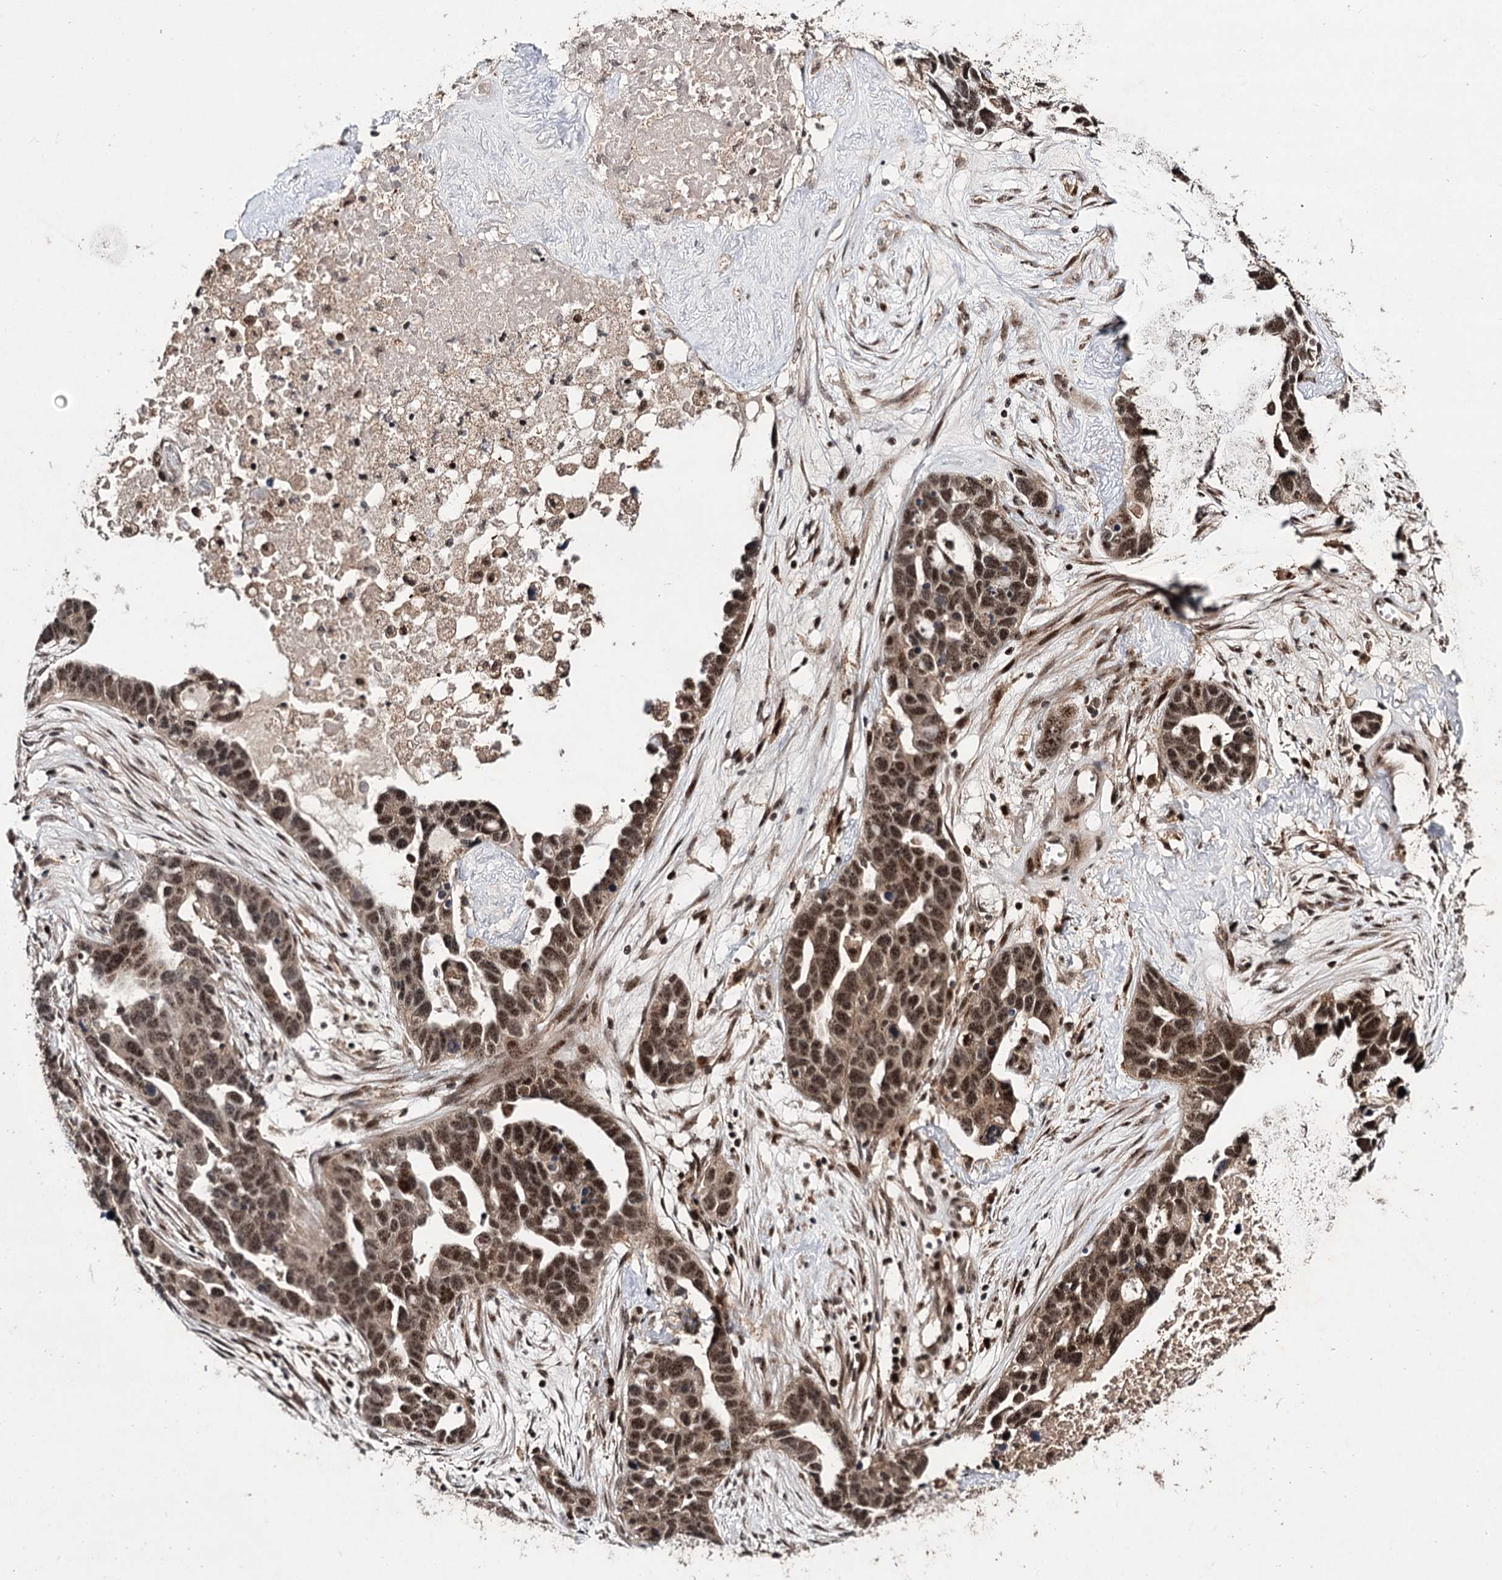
{"staining": {"intensity": "moderate", "quantity": ">75%", "location": "nuclear"}, "tissue": "ovarian cancer", "cell_type": "Tumor cells", "image_type": "cancer", "snomed": [{"axis": "morphology", "description": "Cystadenocarcinoma, serous, NOS"}, {"axis": "topography", "description": "Ovary"}], "caption": "Protein staining reveals moderate nuclear expression in about >75% of tumor cells in serous cystadenocarcinoma (ovarian). (brown staining indicates protein expression, while blue staining denotes nuclei).", "gene": "MKNK2", "patient": {"sex": "female", "age": 54}}